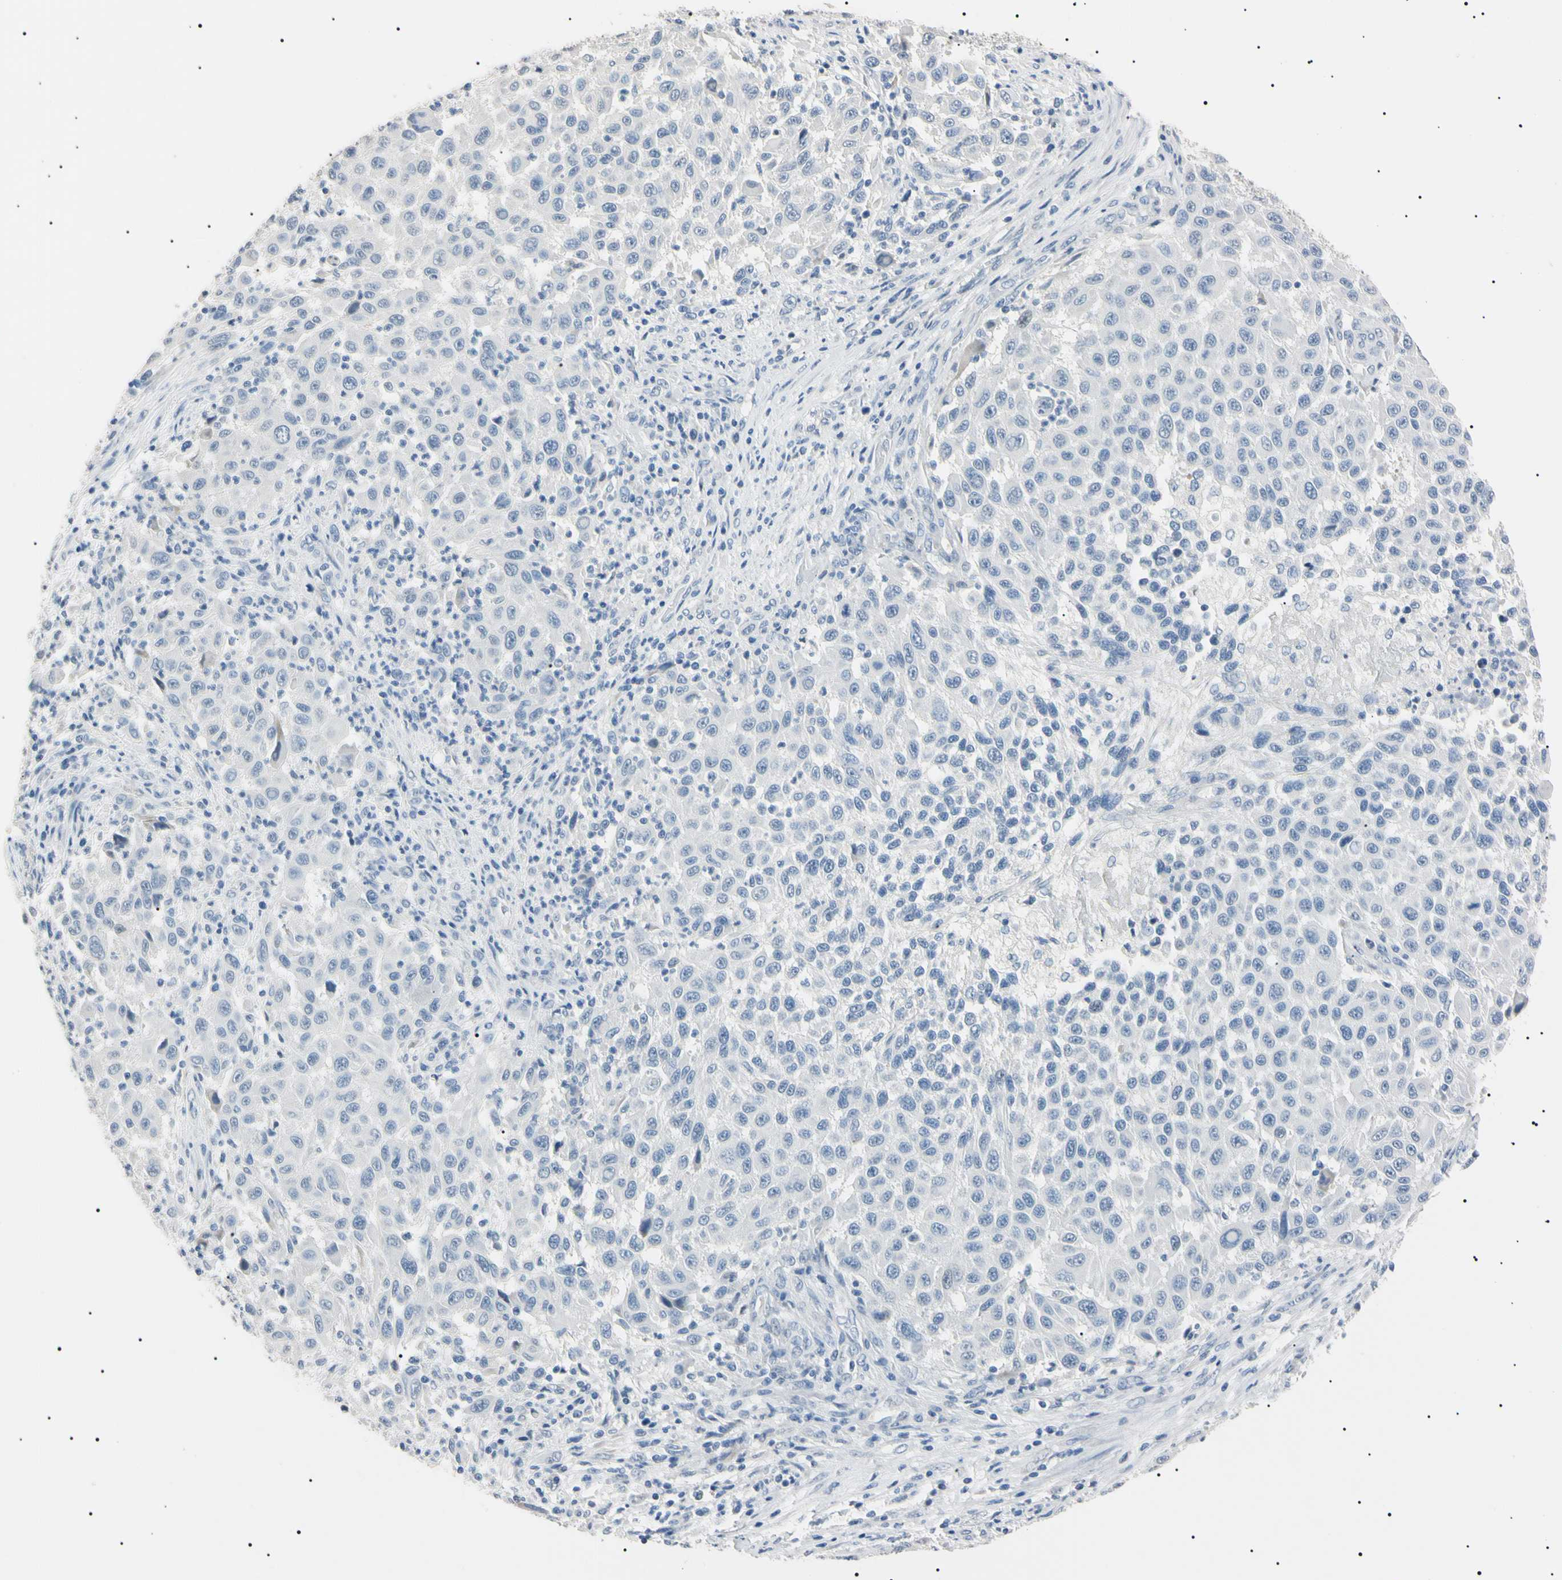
{"staining": {"intensity": "negative", "quantity": "none", "location": "none"}, "tissue": "melanoma", "cell_type": "Tumor cells", "image_type": "cancer", "snomed": [{"axis": "morphology", "description": "Malignant melanoma, Metastatic site"}, {"axis": "topography", "description": "Lymph node"}], "caption": "Tumor cells are negative for brown protein staining in malignant melanoma (metastatic site). Brightfield microscopy of immunohistochemistry stained with DAB (brown) and hematoxylin (blue), captured at high magnification.", "gene": "CGB3", "patient": {"sex": "male", "age": 61}}